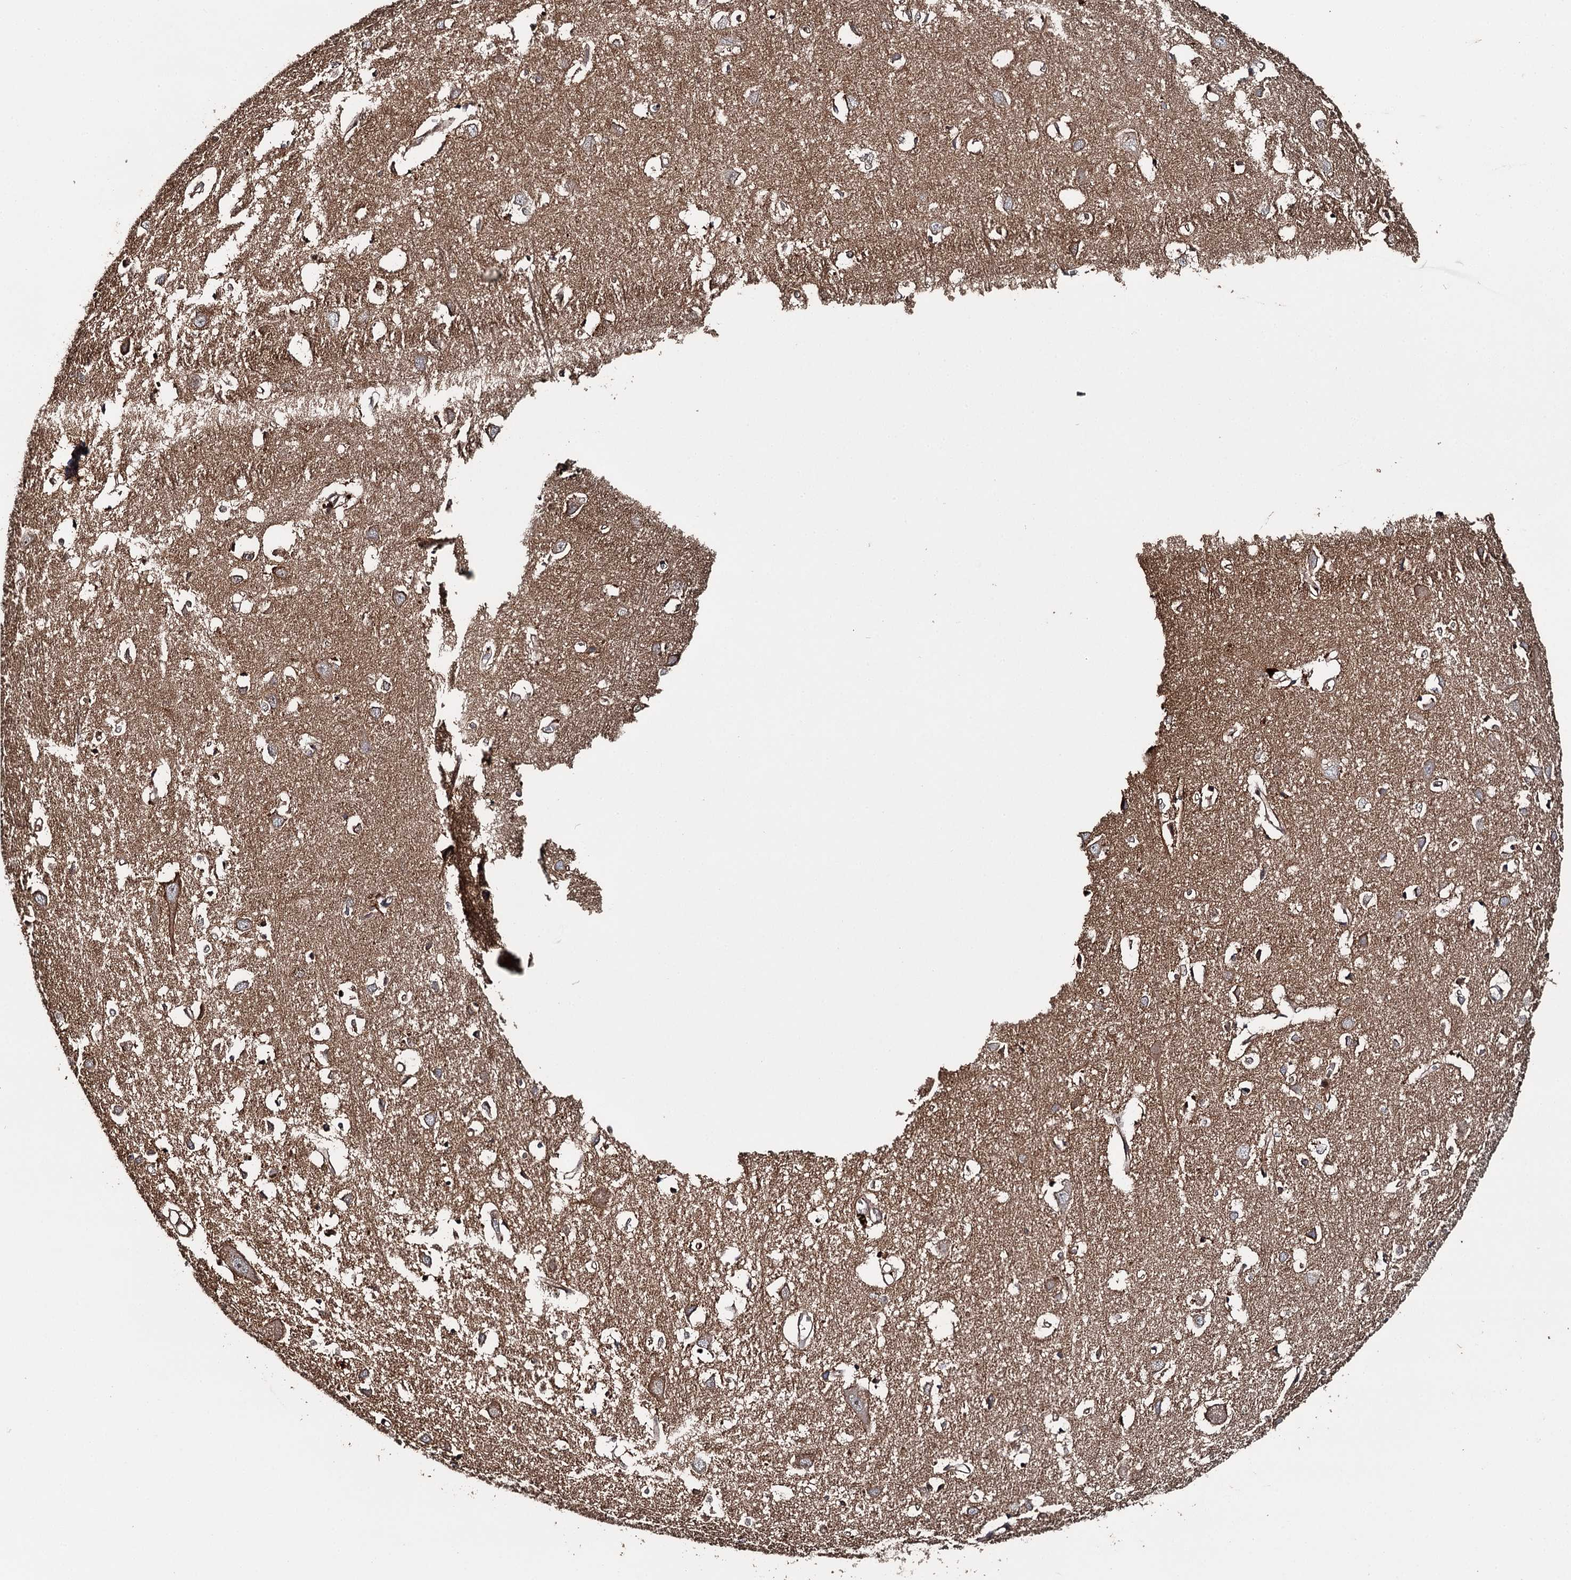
{"staining": {"intensity": "moderate", "quantity": ">75%", "location": "cytoplasmic/membranous"}, "tissue": "cerebral cortex", "cell_type": "Endothelial cells", "image_type": "normal", "snomed": [{"axis": "morphology", "description": "Normal tissue, NOS"}, {"axis": "topography", "description": "Cerebral cortex"}], "caption": "Immunohistochemical staining of normal human cerebral cortex demonstrates moderate cytoplasmic/membranous protein staining in approximately >75% of endothelial cells. The staining is performed using DAB brown chromogen to label protein expression. The nuclei are counter-stained blue using hematoxylin.", "gene": "RAB21", "patient": {"sex": "female", "age": 64}}